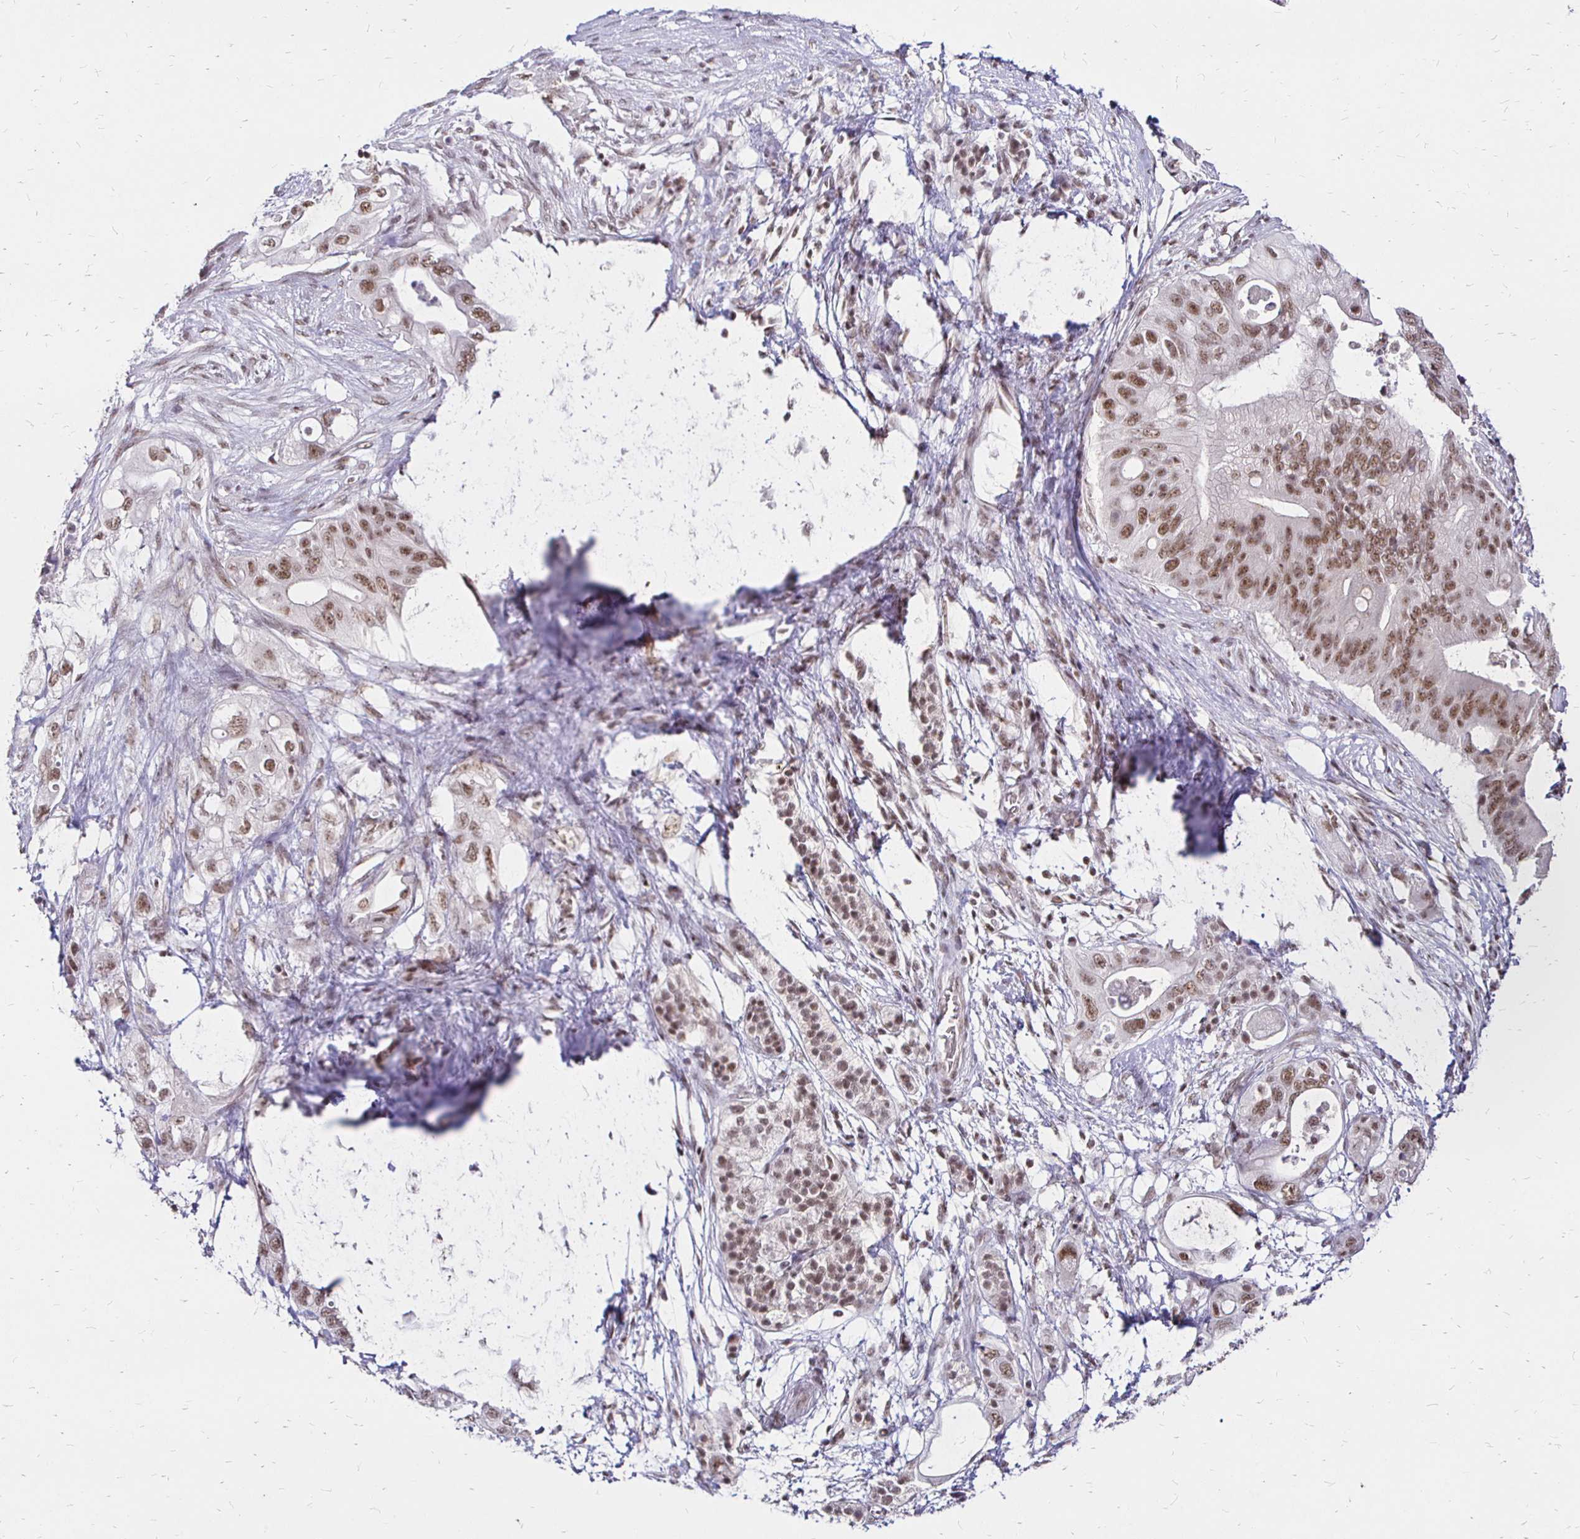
{"staining": {"intensity": "moderate", "quantity": ">75%", "location": "nuclear"}, "tissue": "pancreatic cancer", "cell_type": "Tumor cells", "image_type": "cancer", "snomed": [{"axis": "morphology", "description": "Adenocarcinoma, NOS"}, {"axis": "topography", "description": "Pancreas"}], "caption": "Immunohistochemistry image of human pancreatic cancer (adenocarcinoma) stained for a protein (brown), which shows medium levels of moderate nuclear expression in approximately >75% of tumor cells.", "gene": "SIN3A", "patient": {"sex": "female", "age": 72}}